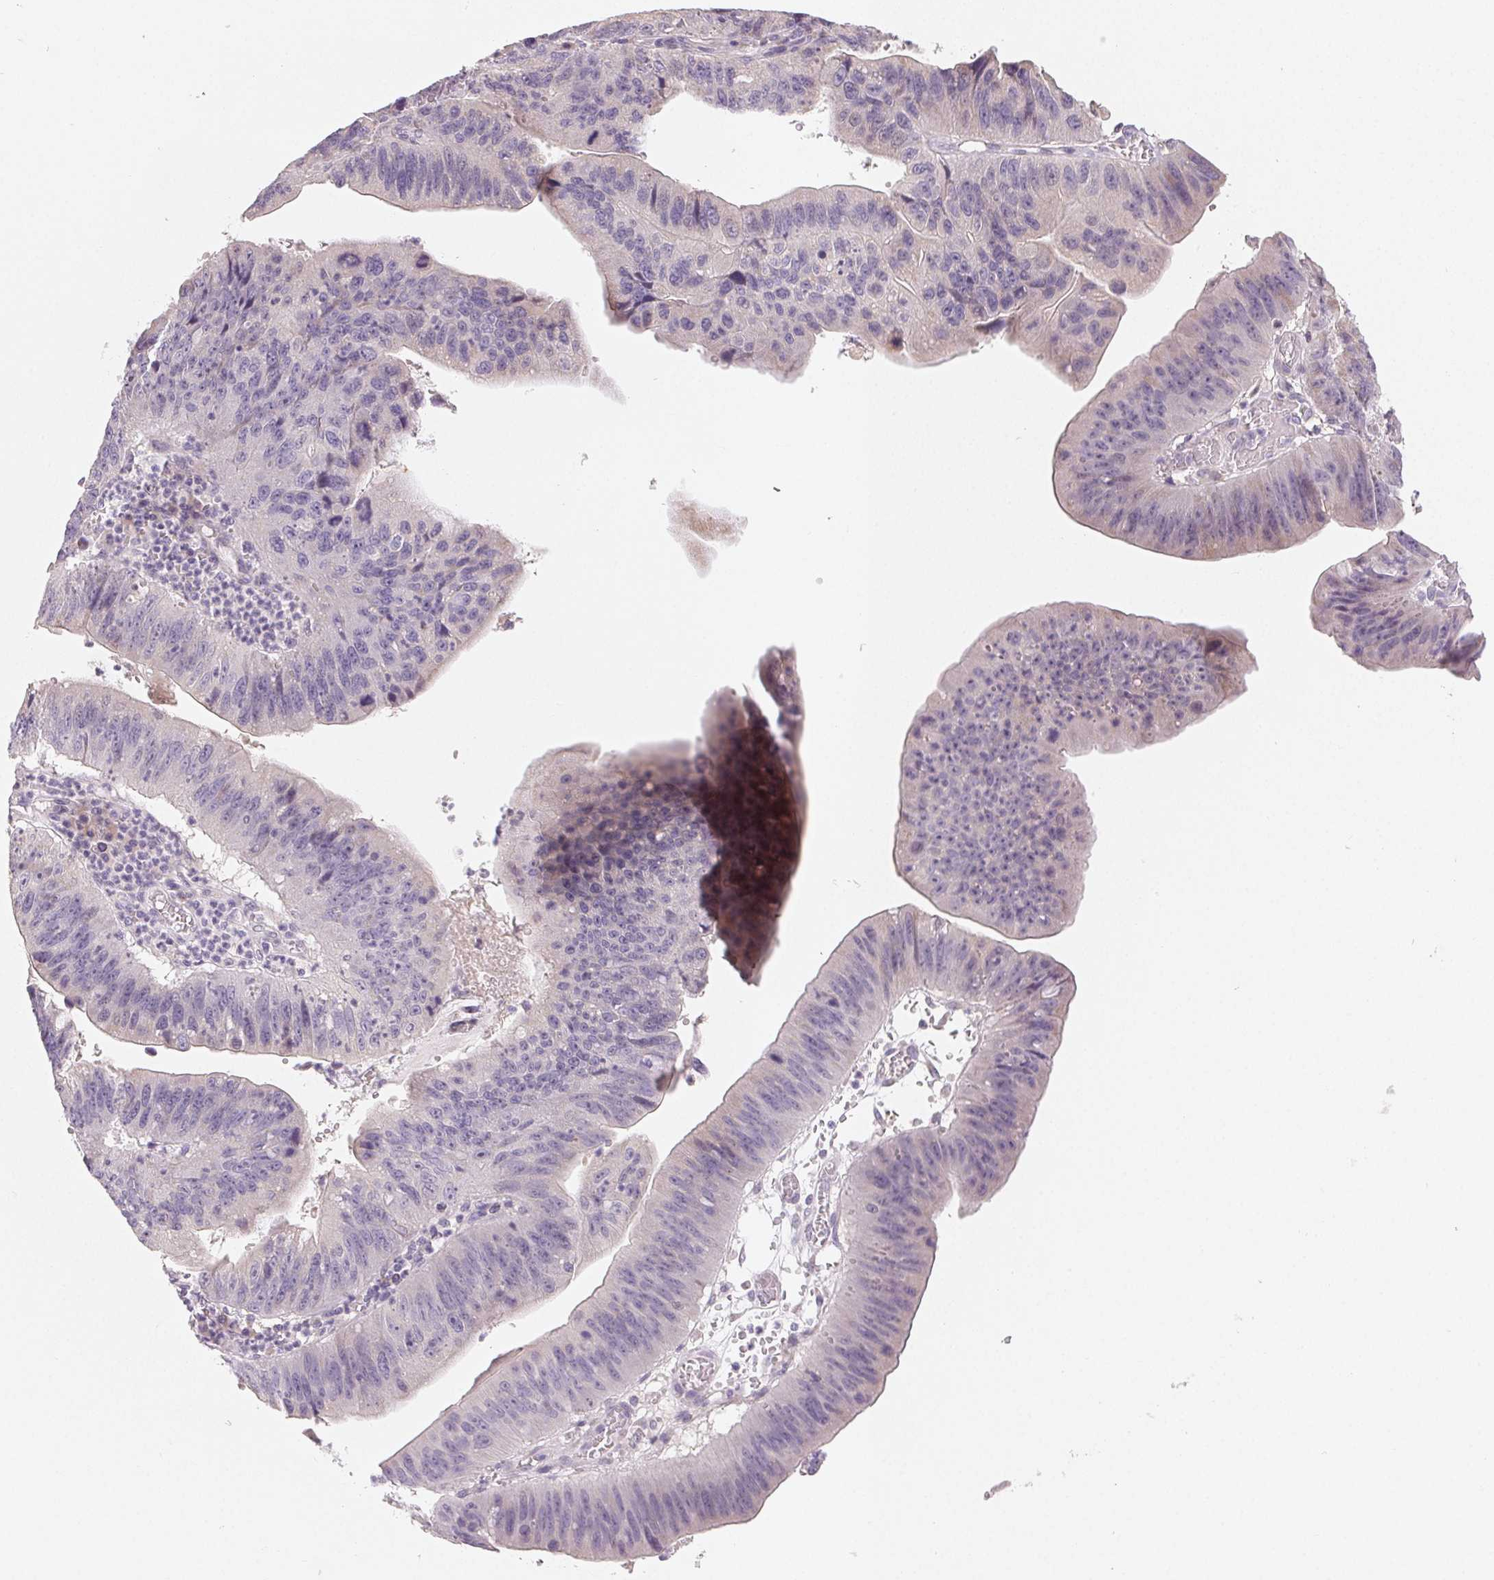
{"staining": {"intensity": "negative", "quantity": "none", "location": "none"}, "tissue": "stomach cancer", "cell_type": "Tumor cells", "image_type": "cancer", "snomed": [{"axis": "morphology", "description": "Adenocarcinoma, NOS"}, {"axis": "topography", "description": "Stomach"}], "caption": "DAB immunohistochemical staining of human adenocarcinoma (stomach) exhibits no significant expression in tumor cells. (Stains: DAB immunohistochemistry (IHC) with hematoxylin counter stain, Microscopy: brightfield microscopy at high magnification).", "gene": "MYBL1", "patient": {"sex": "male", "age": 59}}